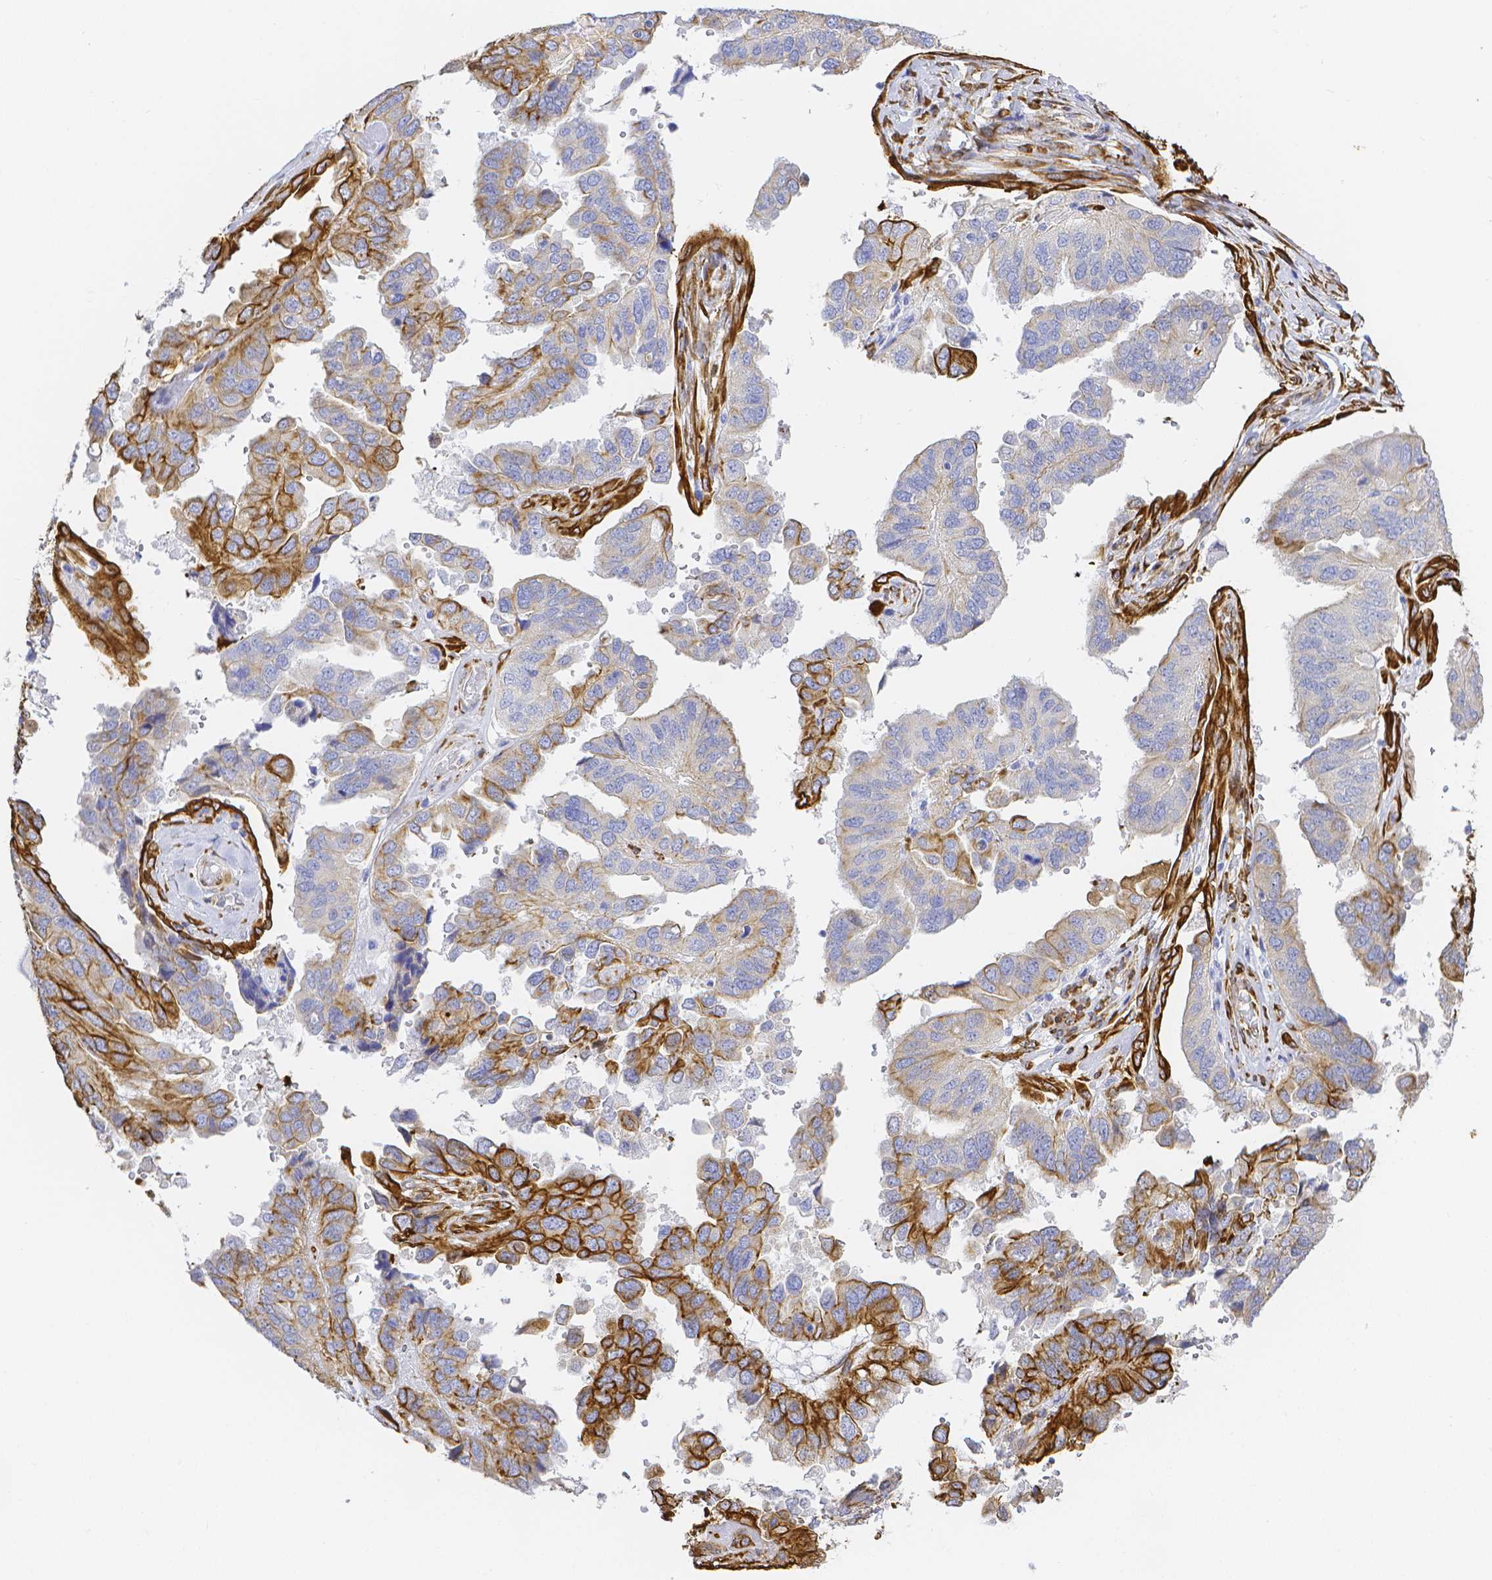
{"staining": {"intensity": "moderate", "quantity": "<25%", "location": "cytoplasmic/membranous"}, "tissue": "ovarian cancer", "cell_type": "Tumor cells", "image_type": "cancer", "snomed": [{"axis": "morphology", "description": "Cystadenocarcinoma, serous, NOS"}, {"axis": "topography", "description": "Ovary"}], "caption": "Ovarian cancer (serous cystadenocarcinoma) tissue reveals moderate cytoplasmic/membranous positivity in about <25% of tumor cells, visualized by immunohistochemistry.", "gene": "SMURF1", "patient": {"sex": "female", "age": 79}}